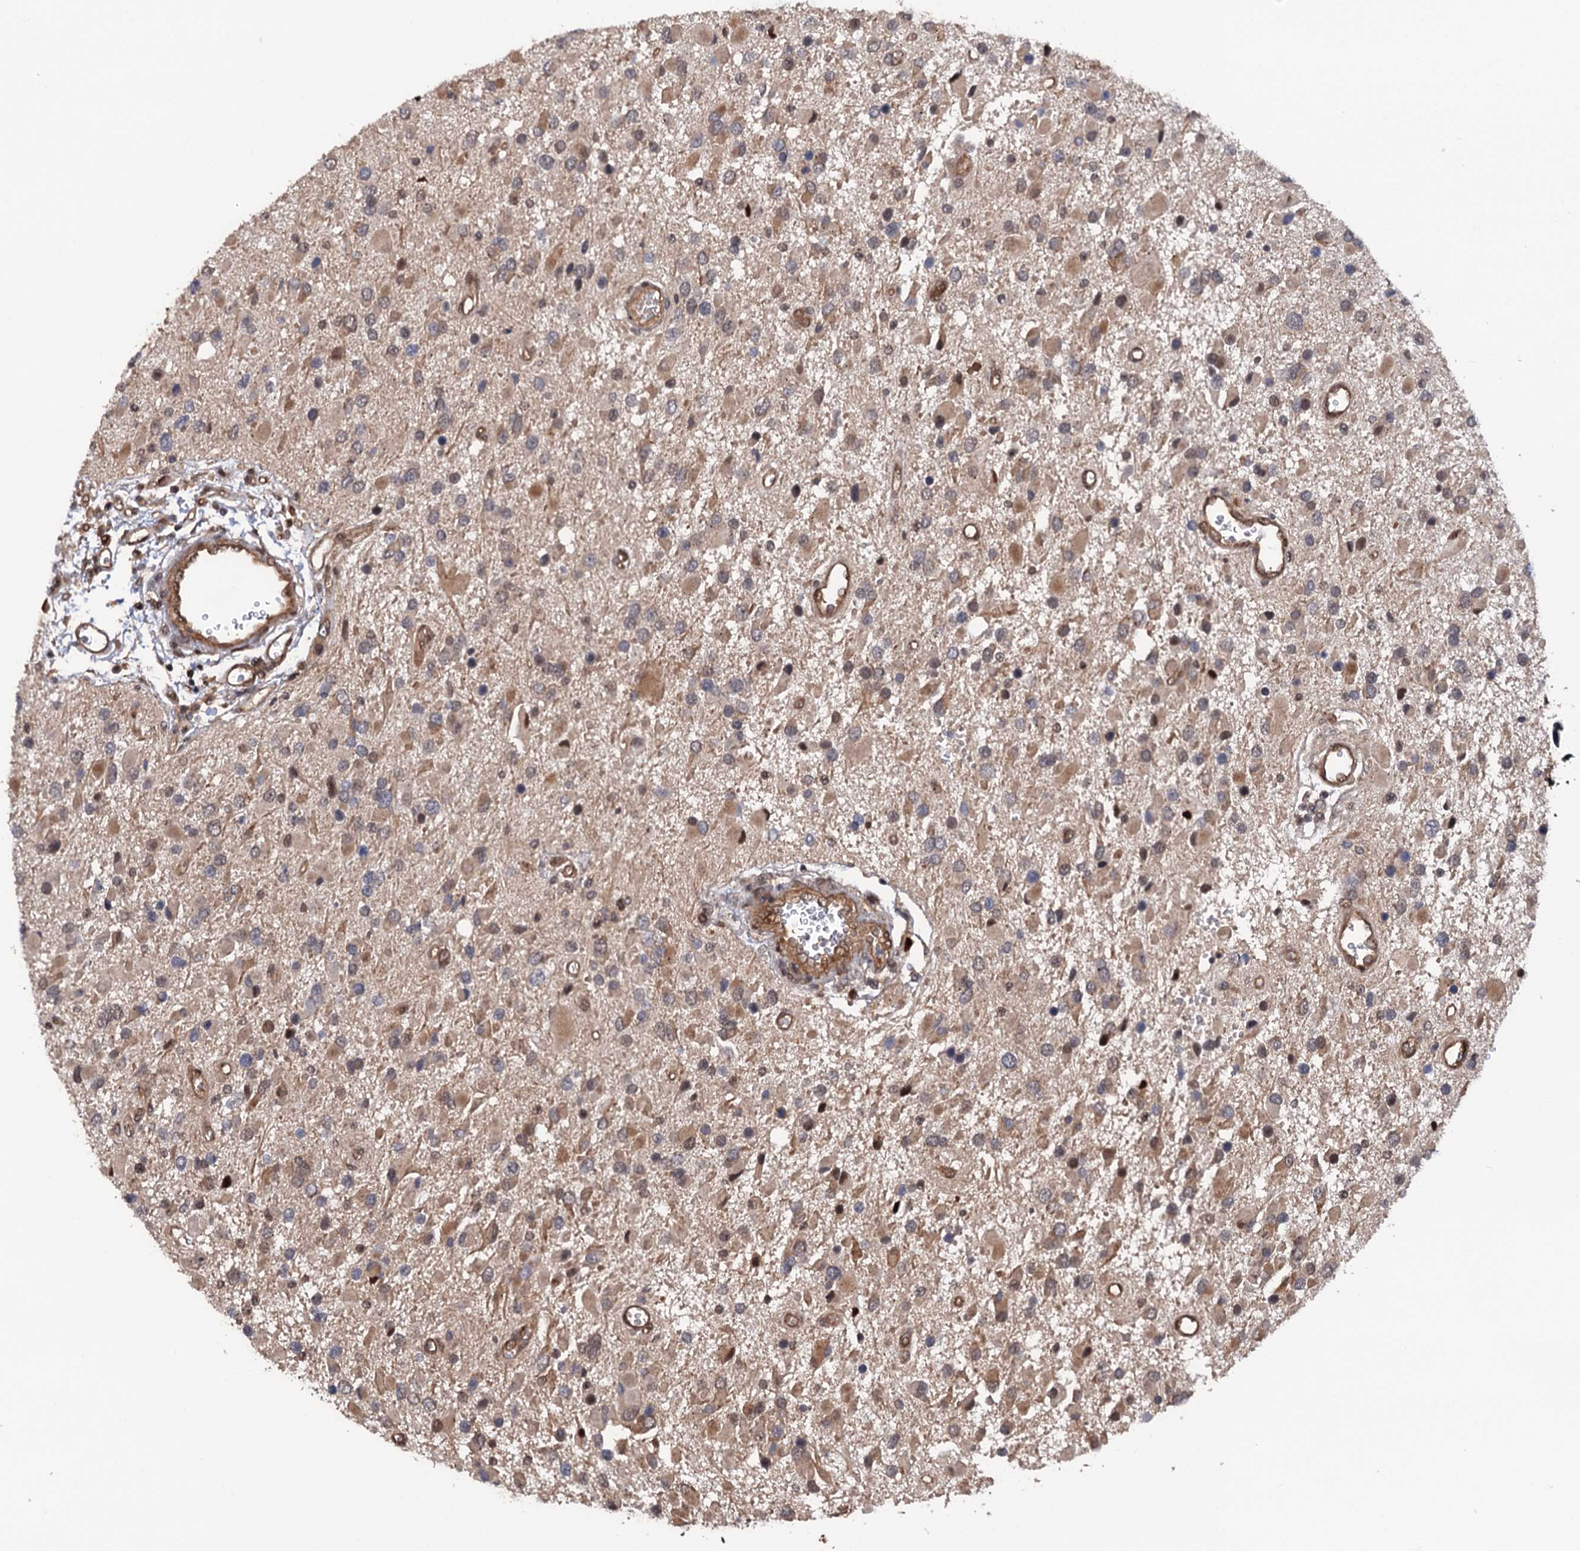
{"staining": {"intensity": "moderate", "quantity": "25%-75%", "location": "cytoplasmic/membranous"}, "tissue": "glioma", "cell_type": "Tumor cells", "image_type": "cancer", "snomed": [{"axis": "morphology", "description": "Glioma, malignant, High grade"}, {"axis": "topography", "description": "Brain"}], "caption": "Immunohistochemical staining of human glioma shows moderate cytoplasmic/membranous protein expression in about 25%-75% of tumor cells. (Brightfield microscopy of DAB IHC at high magnification).", "gene": "CDC23", "patient": {"sex": "male", "age": 53}}